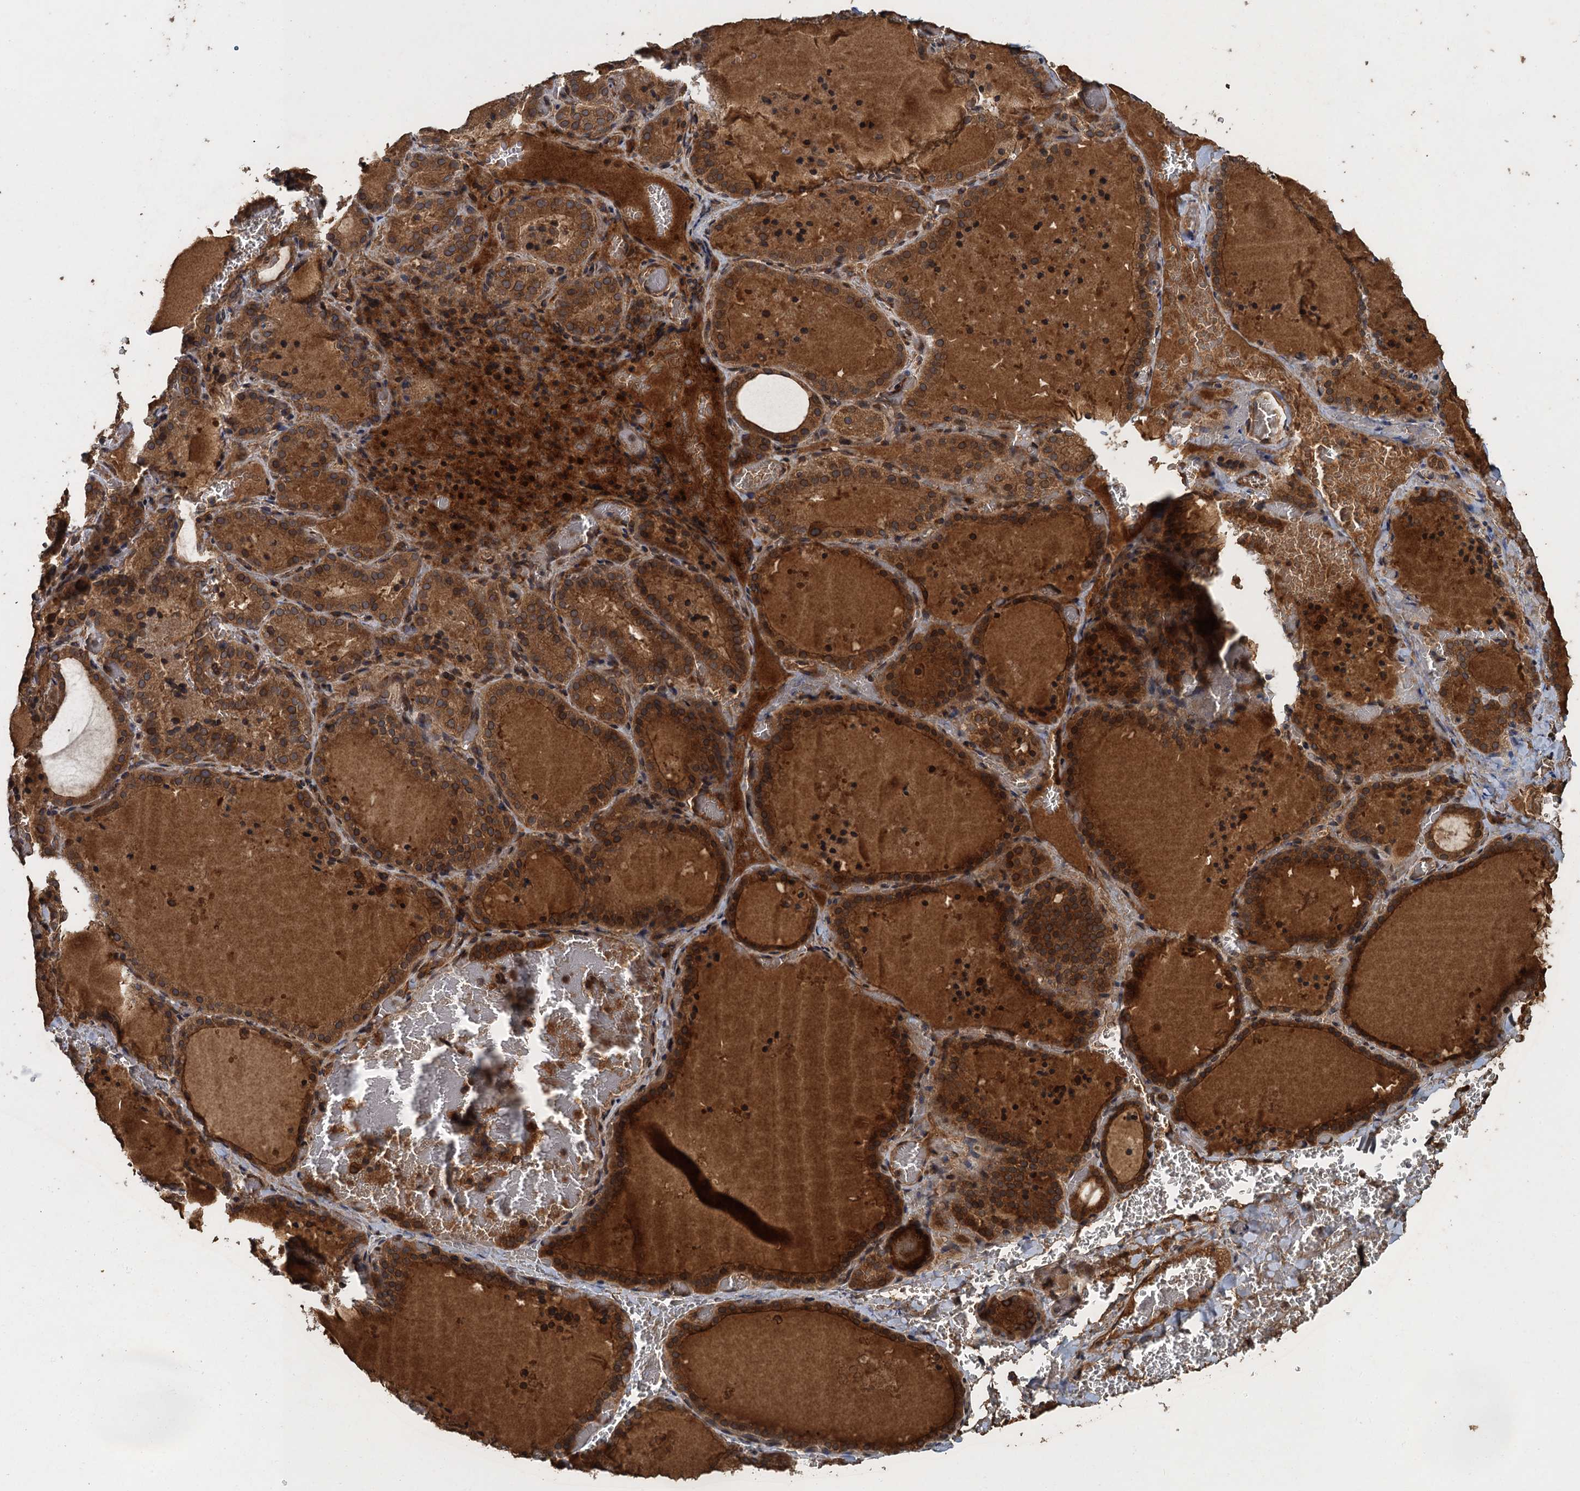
{"staining": {"intensity": "strong", "quantity": ">75%", "location": "cytoplasmic/membranous,nuclear"}, "tissue": "thyroid gland", "cell_type": "Glandular cells", "image_type": "normal", "snomed": [{"axis": "morphology", "description": "Normal tissue, NOS"}, {"axis": "topography", "description": "Thyroid gland"}], "caption": "Immunohistochemistry staining of unremarkable thyroid gland, which shows high levels of strong cytoplasmic/membranous,nuclear staining in approximately >75% of glandular cells indicating strong cytoplasmic/membranous,nuclear protein positivity. The staining was performed using DAB (3,3'-diaminobenzidine) (brown) for protein detection and nuclei were counterstained in hematoxylin (blue).", "gene": "GLE1", "patient": {"sex": "female", "age": 39}}